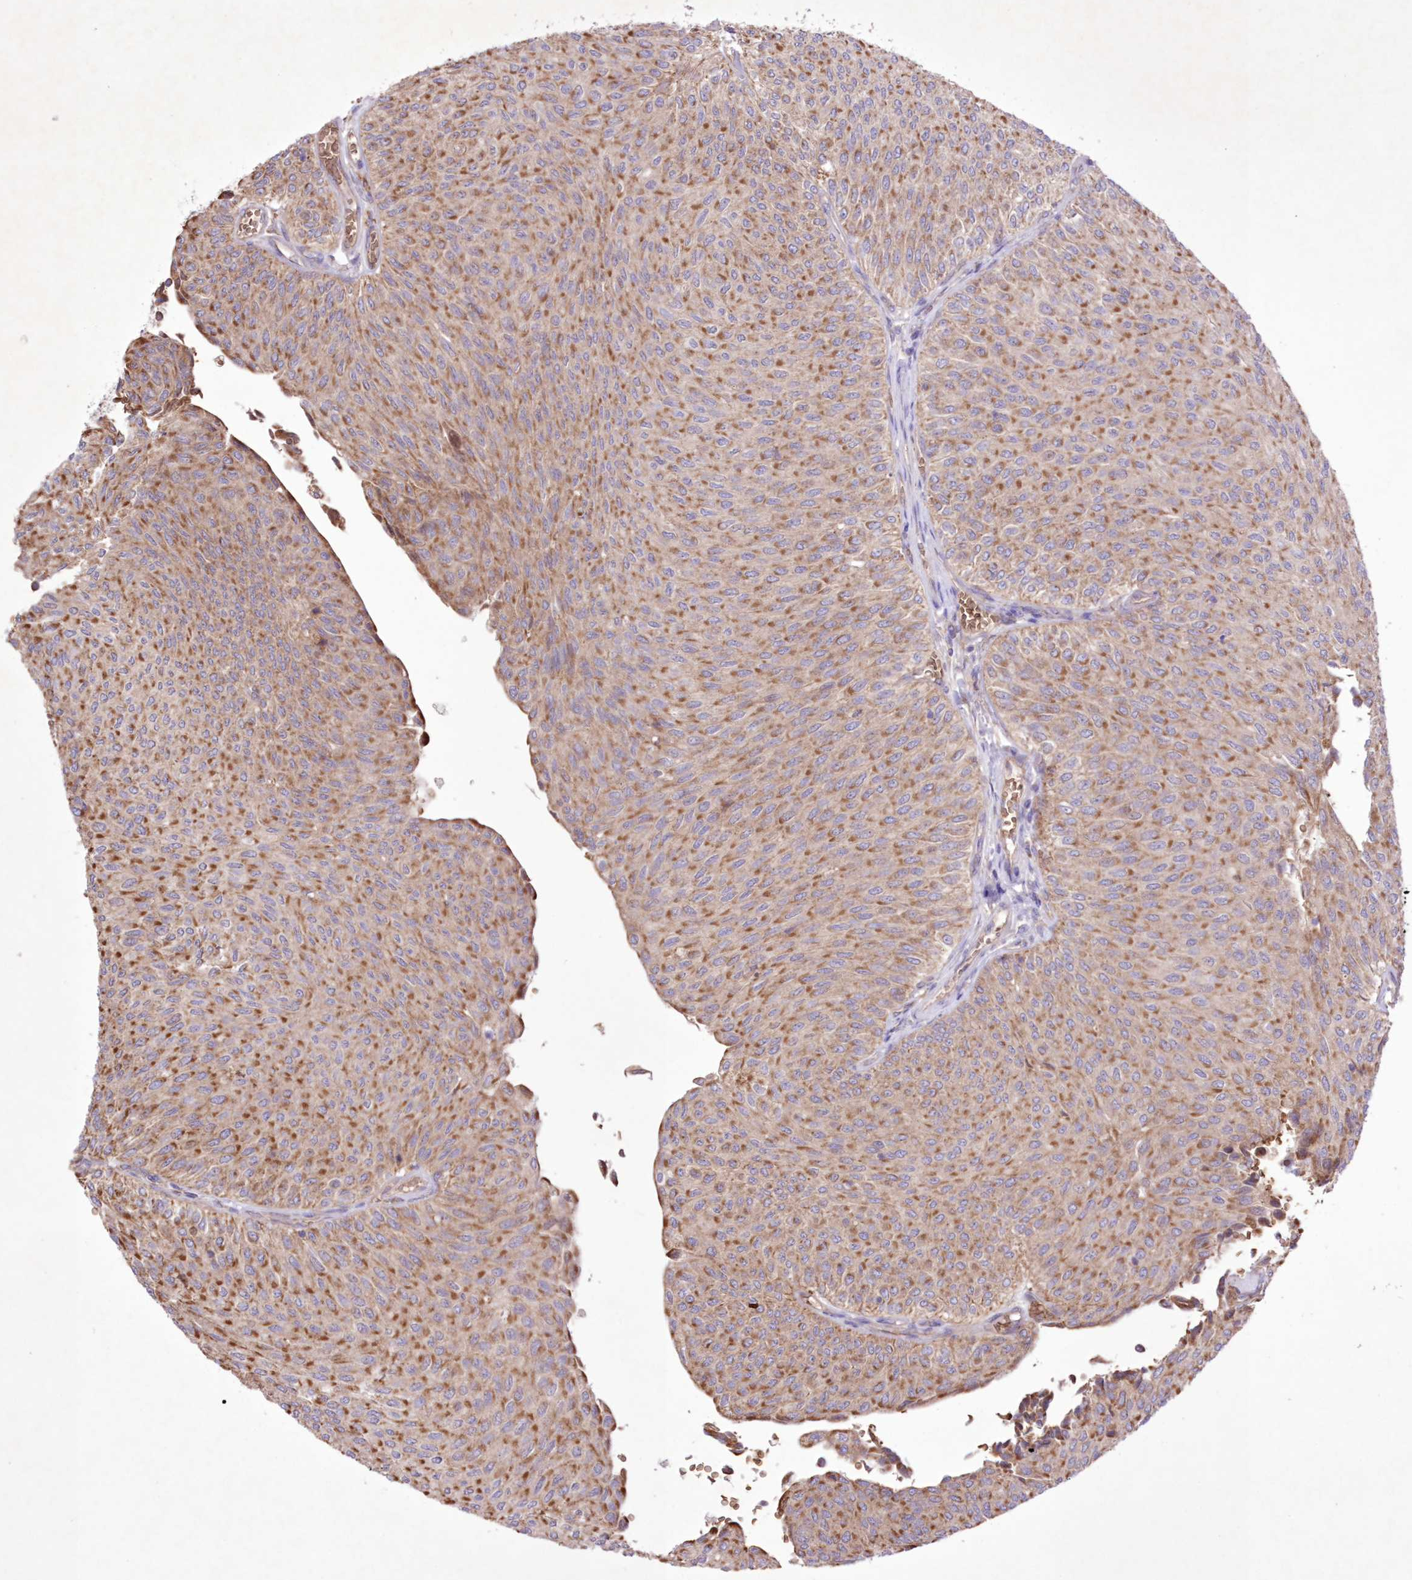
{"staining": {"intensity": "moderate", "quantity": ">75%", "location": "cytoplasmic/membranous"}, "tissue": "urothelial cancer", "cell_type": "Tumor cells", "image_type": "cancer", "snomed": [{"axis": "morphology", "description": "Urothelial carcinoma, Low grade"}, {"axis": "topography", "description": "Urinary bladder"}], "caption": "A brown stain highlights moderate cytoplasmic/membranous staining of a protein in human urothelial cancer tumor cells.", "gene": "FCHO2", "patient": {"sex": "male", "age": 78}}